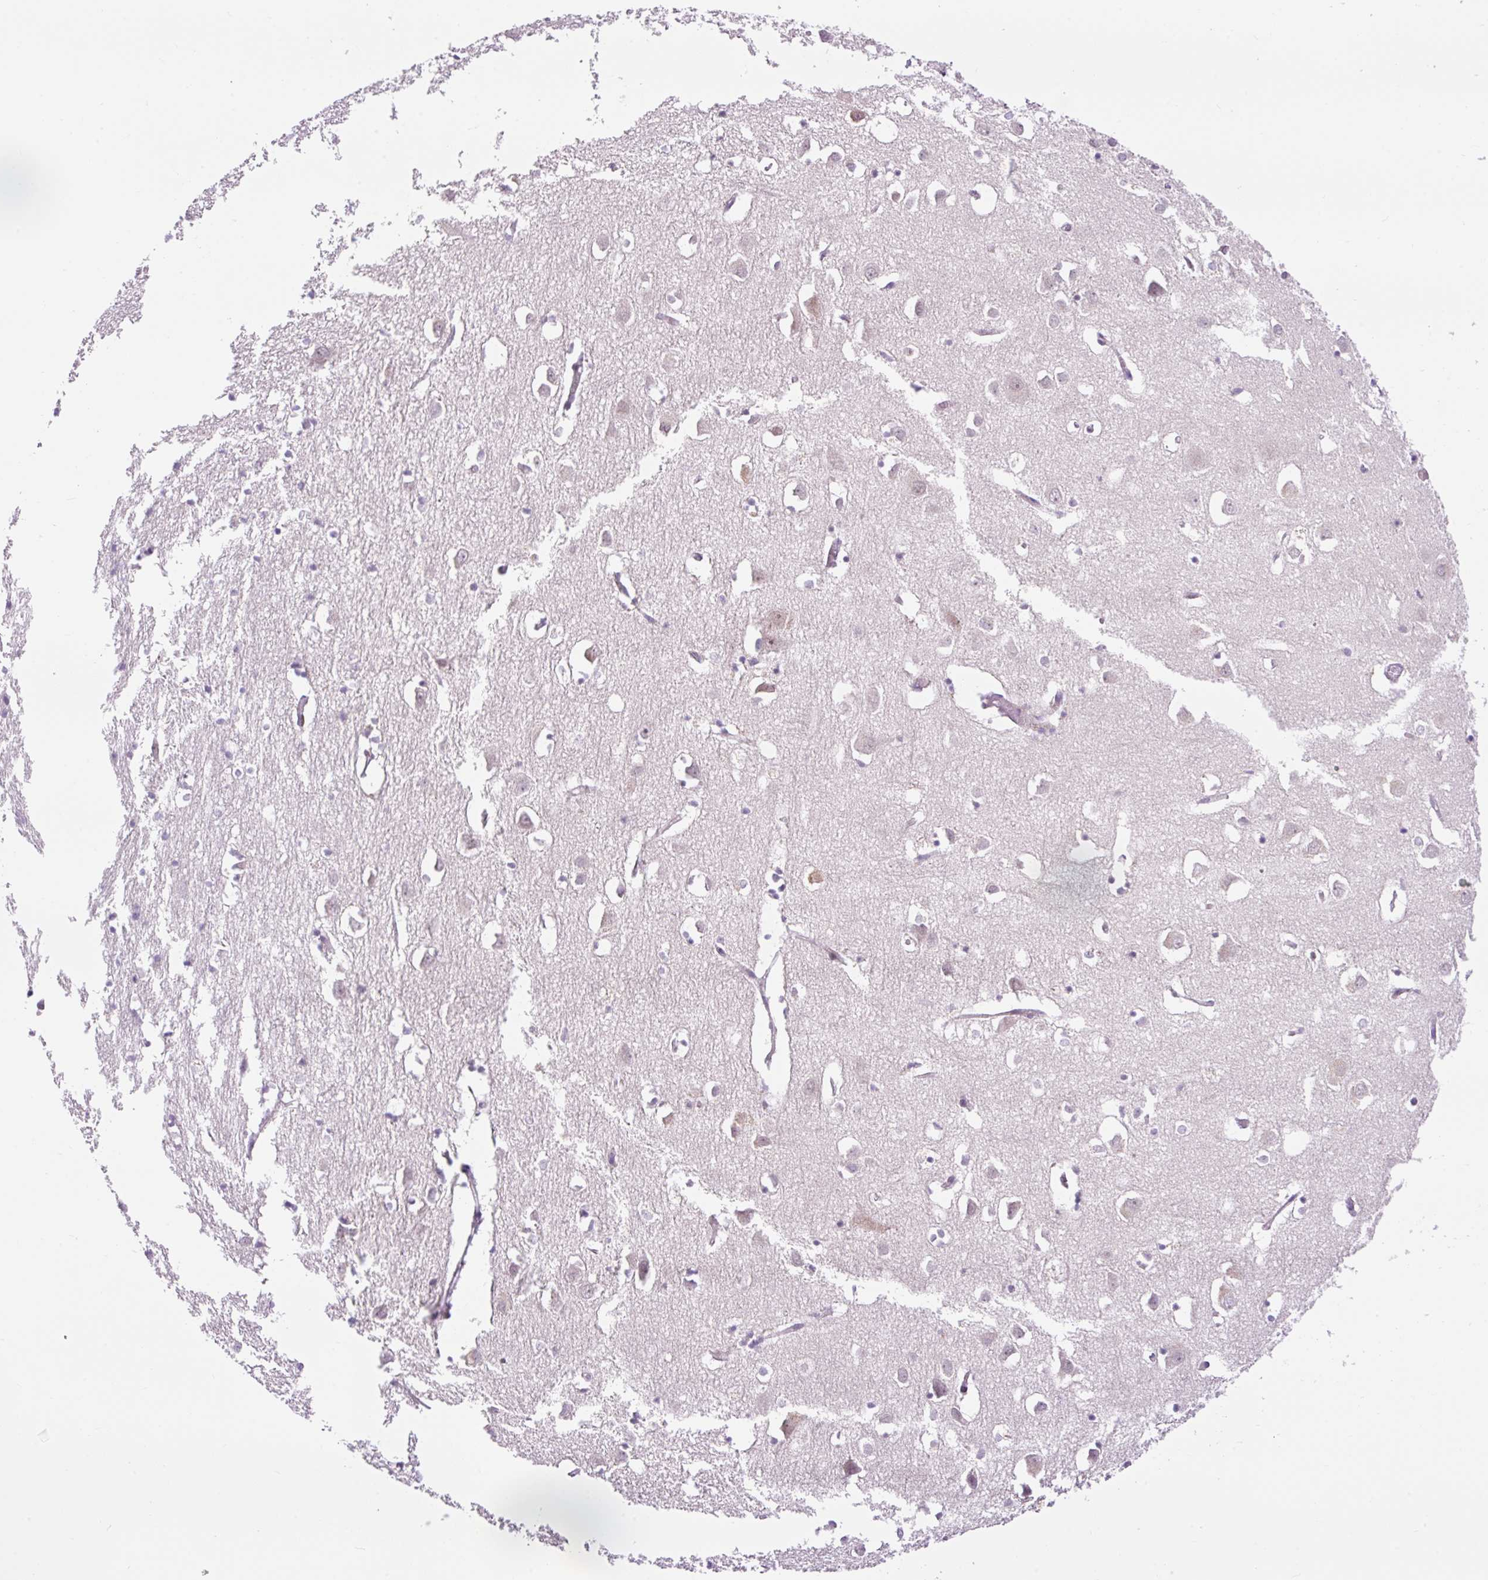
{"staining": {"intensity": "negative", "quantity": "none", "location": "none"}, "tissue": "cerebral cortex", "cell_type": "Endothelial cells", "image_type": "normal", "snomed": [{"axis": "morphology", "description": "Normal tissue, NOS"}, {"axis": "topography", "description": "Cerebral cortex"}], "caption": "Immunohistochemical staining of benign cerebral cortex shows no significant staining in endothelial cells. The staining was performed using DAB (3,3'-diaminobenzidine) to visualize the protein expression in brown, while the nuclei were stained in blue with hematoxylin (Magnification: 20x).", "gene": "CARD11", "patient": {"sex": "male", "age": 70}}